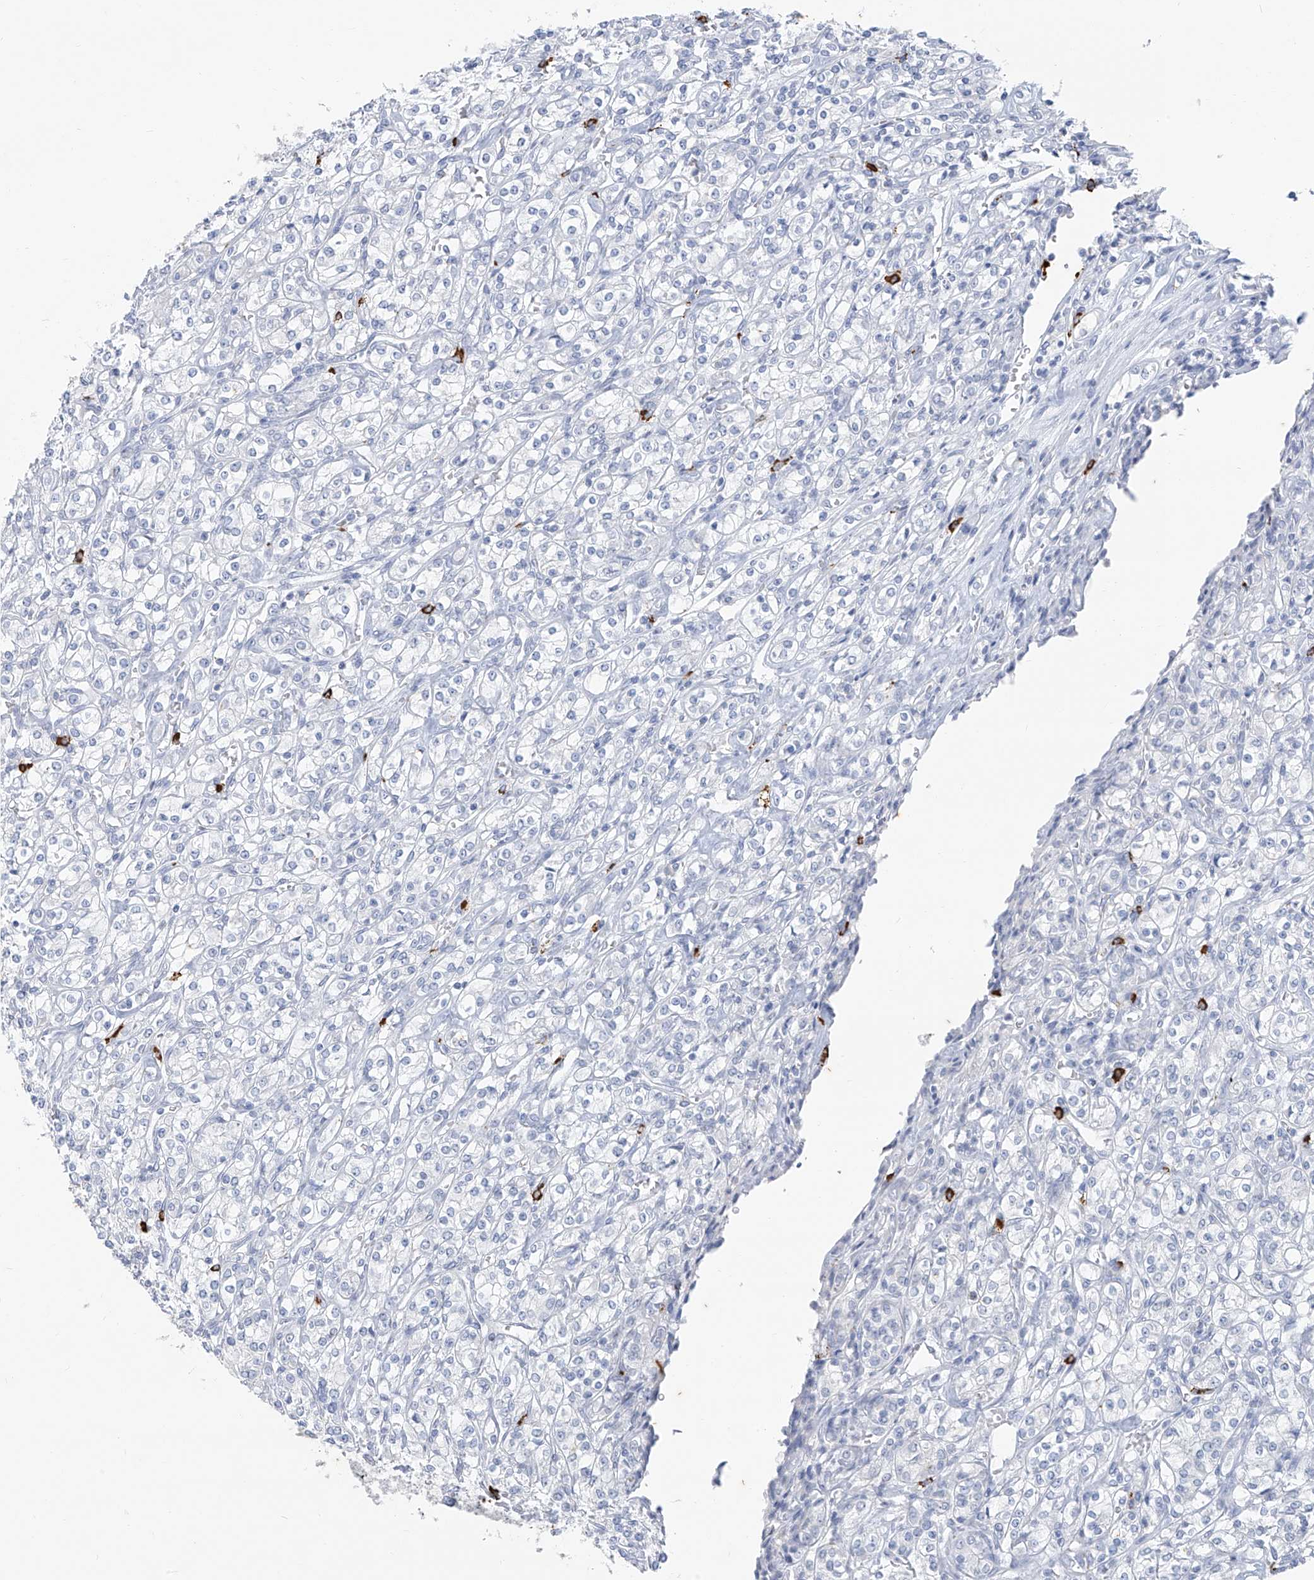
{"staining": {"intensity": "negative", "quantity": "none", "location": "none"}, "tissue": "renal cancer", "cell_type": "Tumor cells", "image_type": "cancer", "snomed": [{"axis": "morphology", "description": "Adenocarcinoma, NOS"}, {"axis": "topography", "description": "Kidney"}], "caption": "The immunohistochemistry micrograph has no significant staining in tumor cells of renal cancer tissue.", "gene": "CX3CR1", "patient": {"sex": "male", "age": 77}}